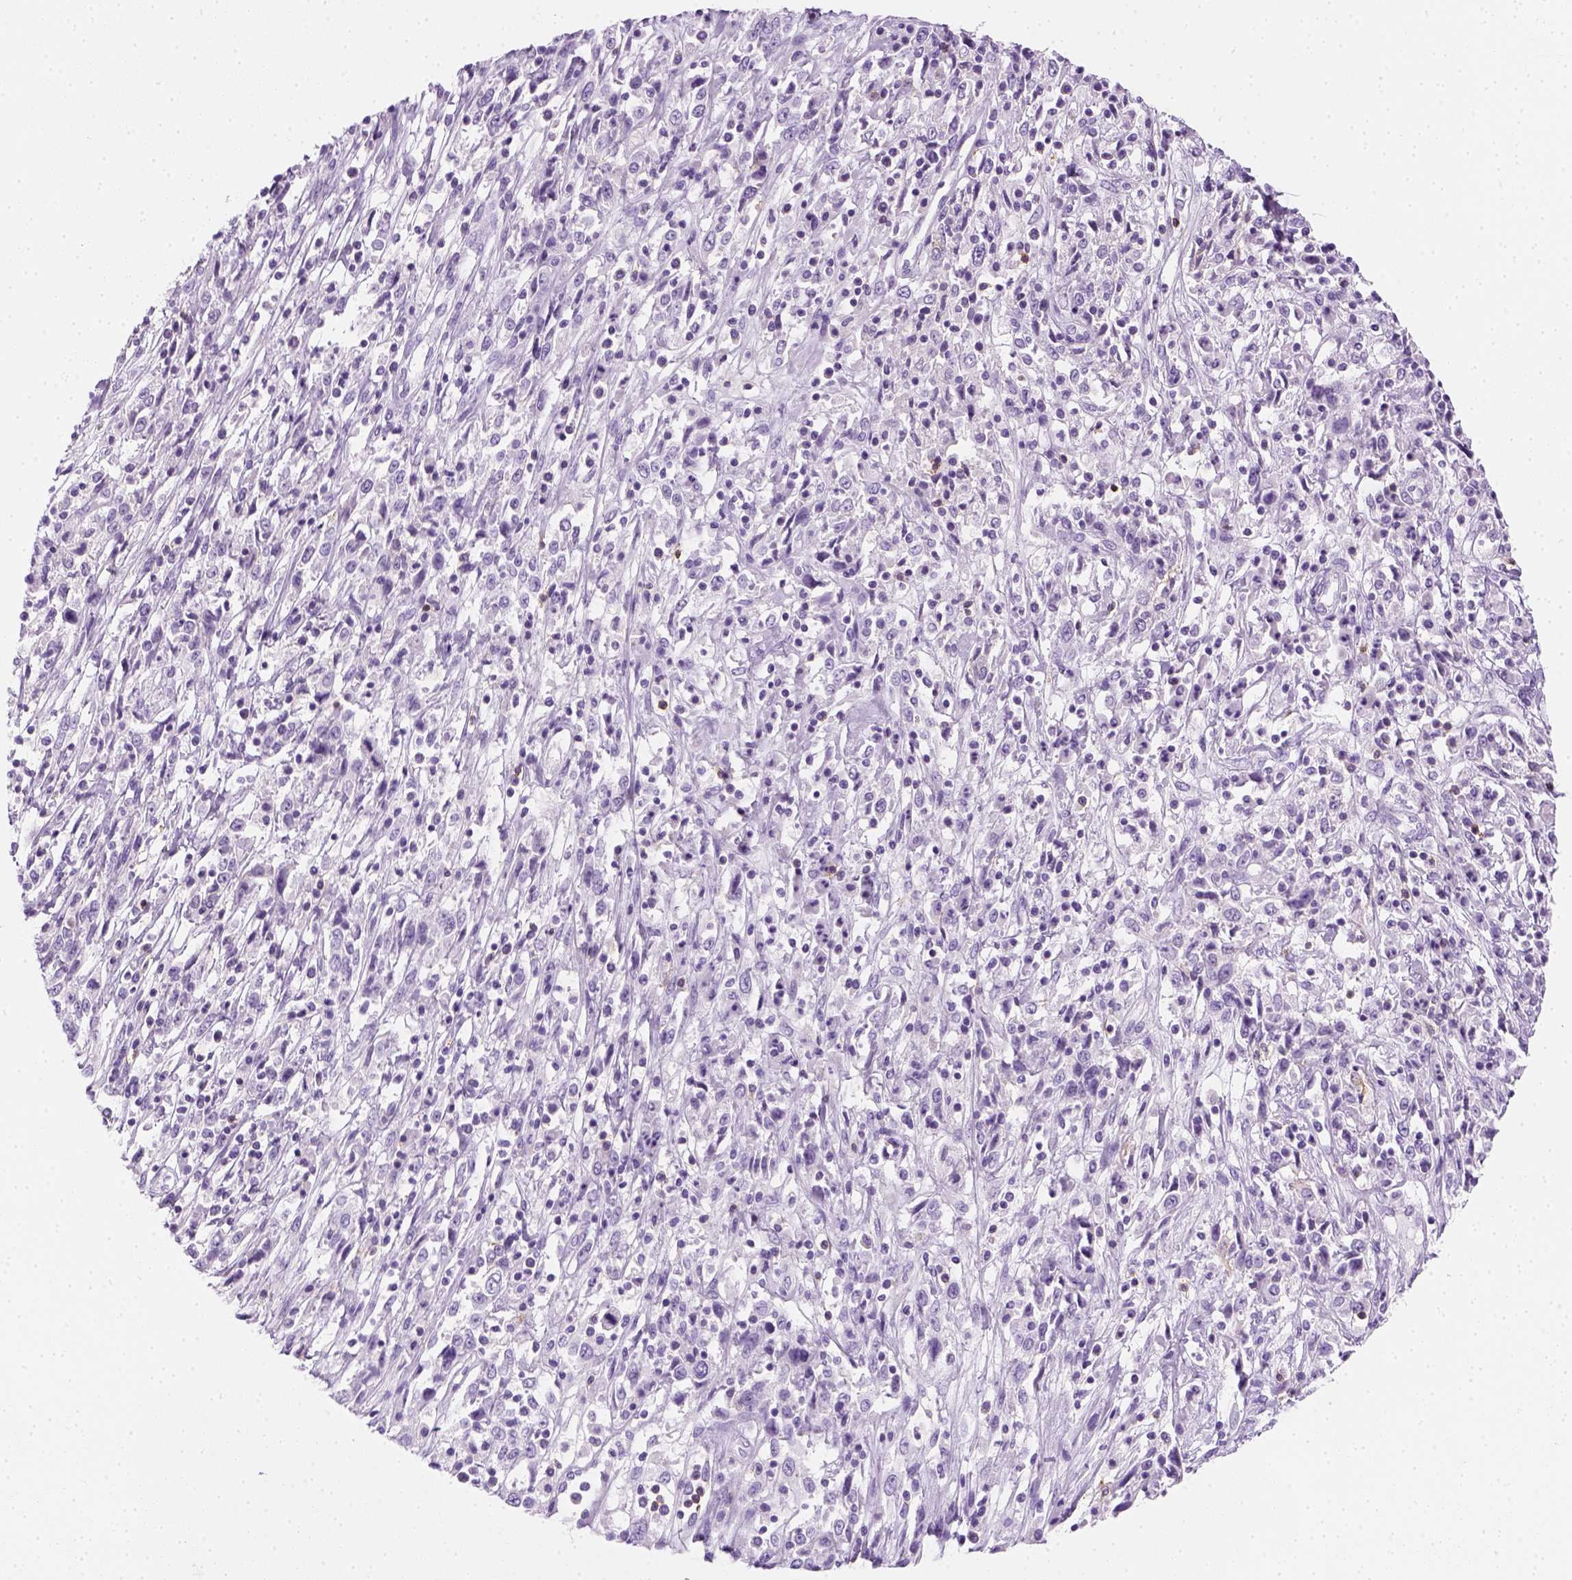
{"staining": {"intensity": "negative", "quantity": "none", "location": "none"}, "tissue": "cervical cancer", "cell_type": "Tumor cells", "image_type": "cancer", "snomed": [{"axis": "morphology", "description": "Adenocarcinoma, NOS"}, {"axis": "topography", "description": "Cervix"}], "caption": "Tumor cells show no significant protein positivity in cervical cancer (adenocarcinoma).", "gene": "AQP3", "patient": {"sex": "female", "age": 40}}